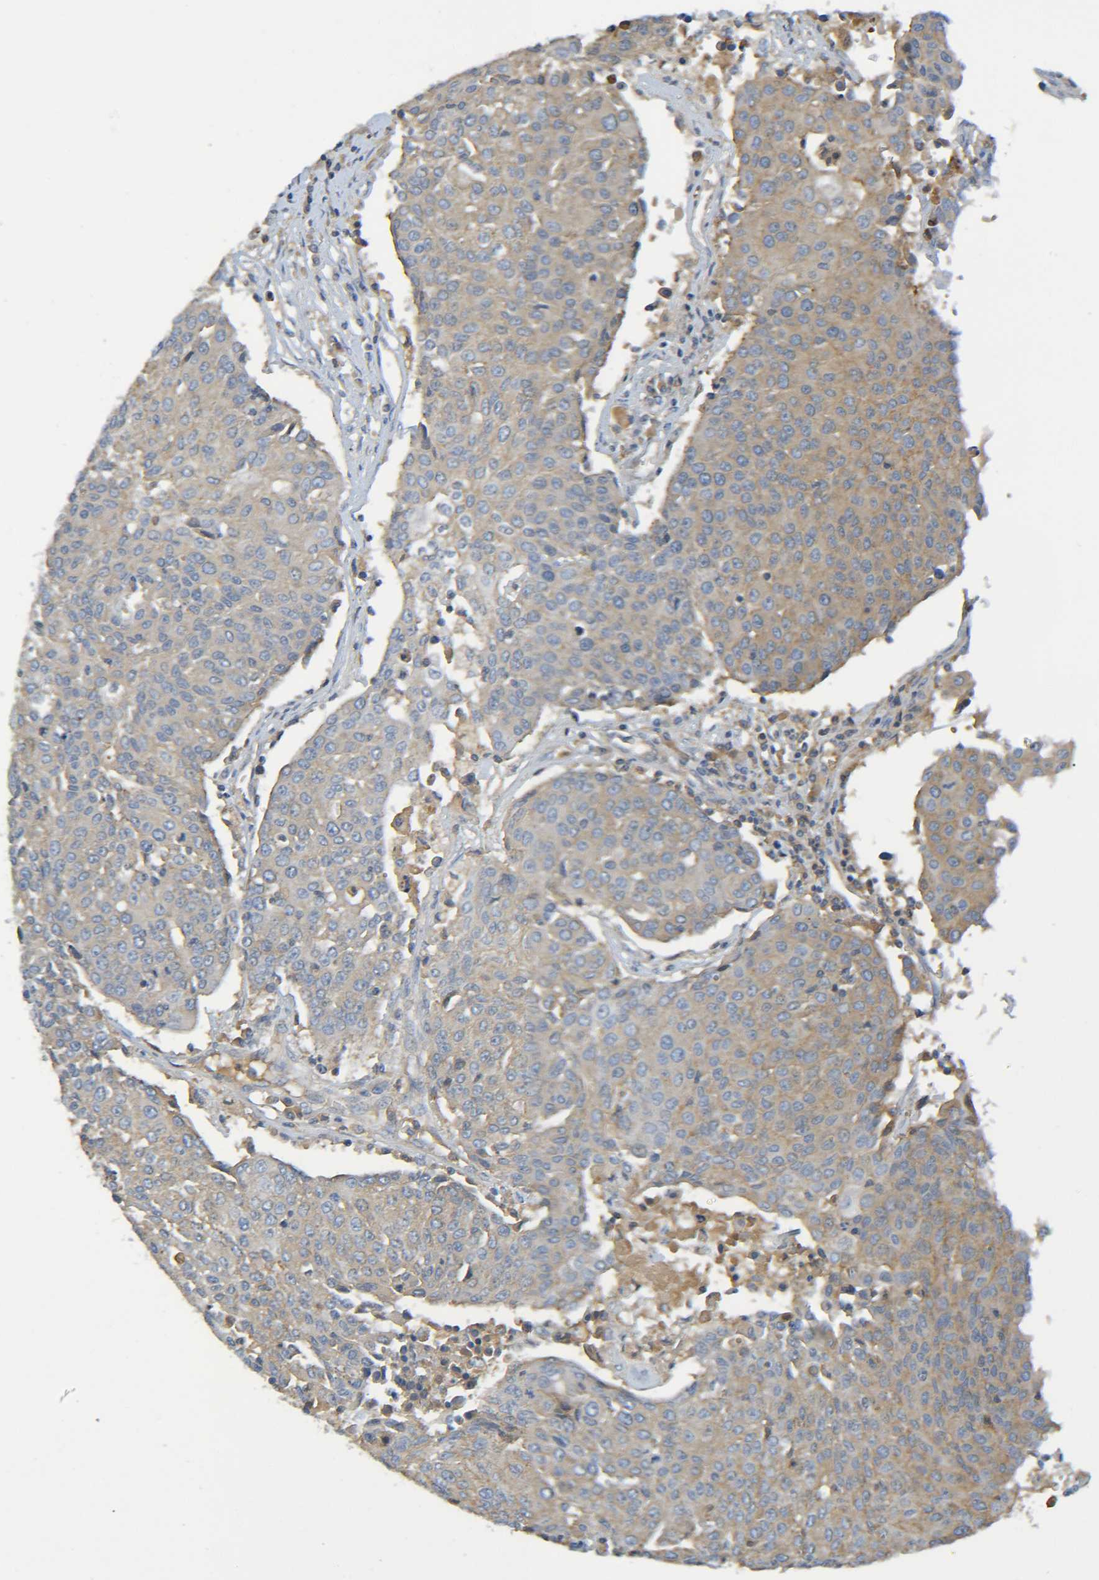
{"staining": {"intensity": "moderate", "quantity": ">75%", "location": "cytoplasmic/membranous"}, "tissue": "urothelial cancer", "cell_type": "Tumor cells", "image_type": "cancer", "snomed": [{"axis": "morphology", "description": "Urothelial carcinoma, High grade"}, {"axis": "topography", "description": "Urinary bladder"}], "caption": "Moderate cytoplasmic/membranous expression for a protein is identified in approximately >75% of tumor cells of high-grade urothelial carcinoma using immunohistochemistry.", "gene": "C1QA", "patient": {"sex": "female", "age": 85}}